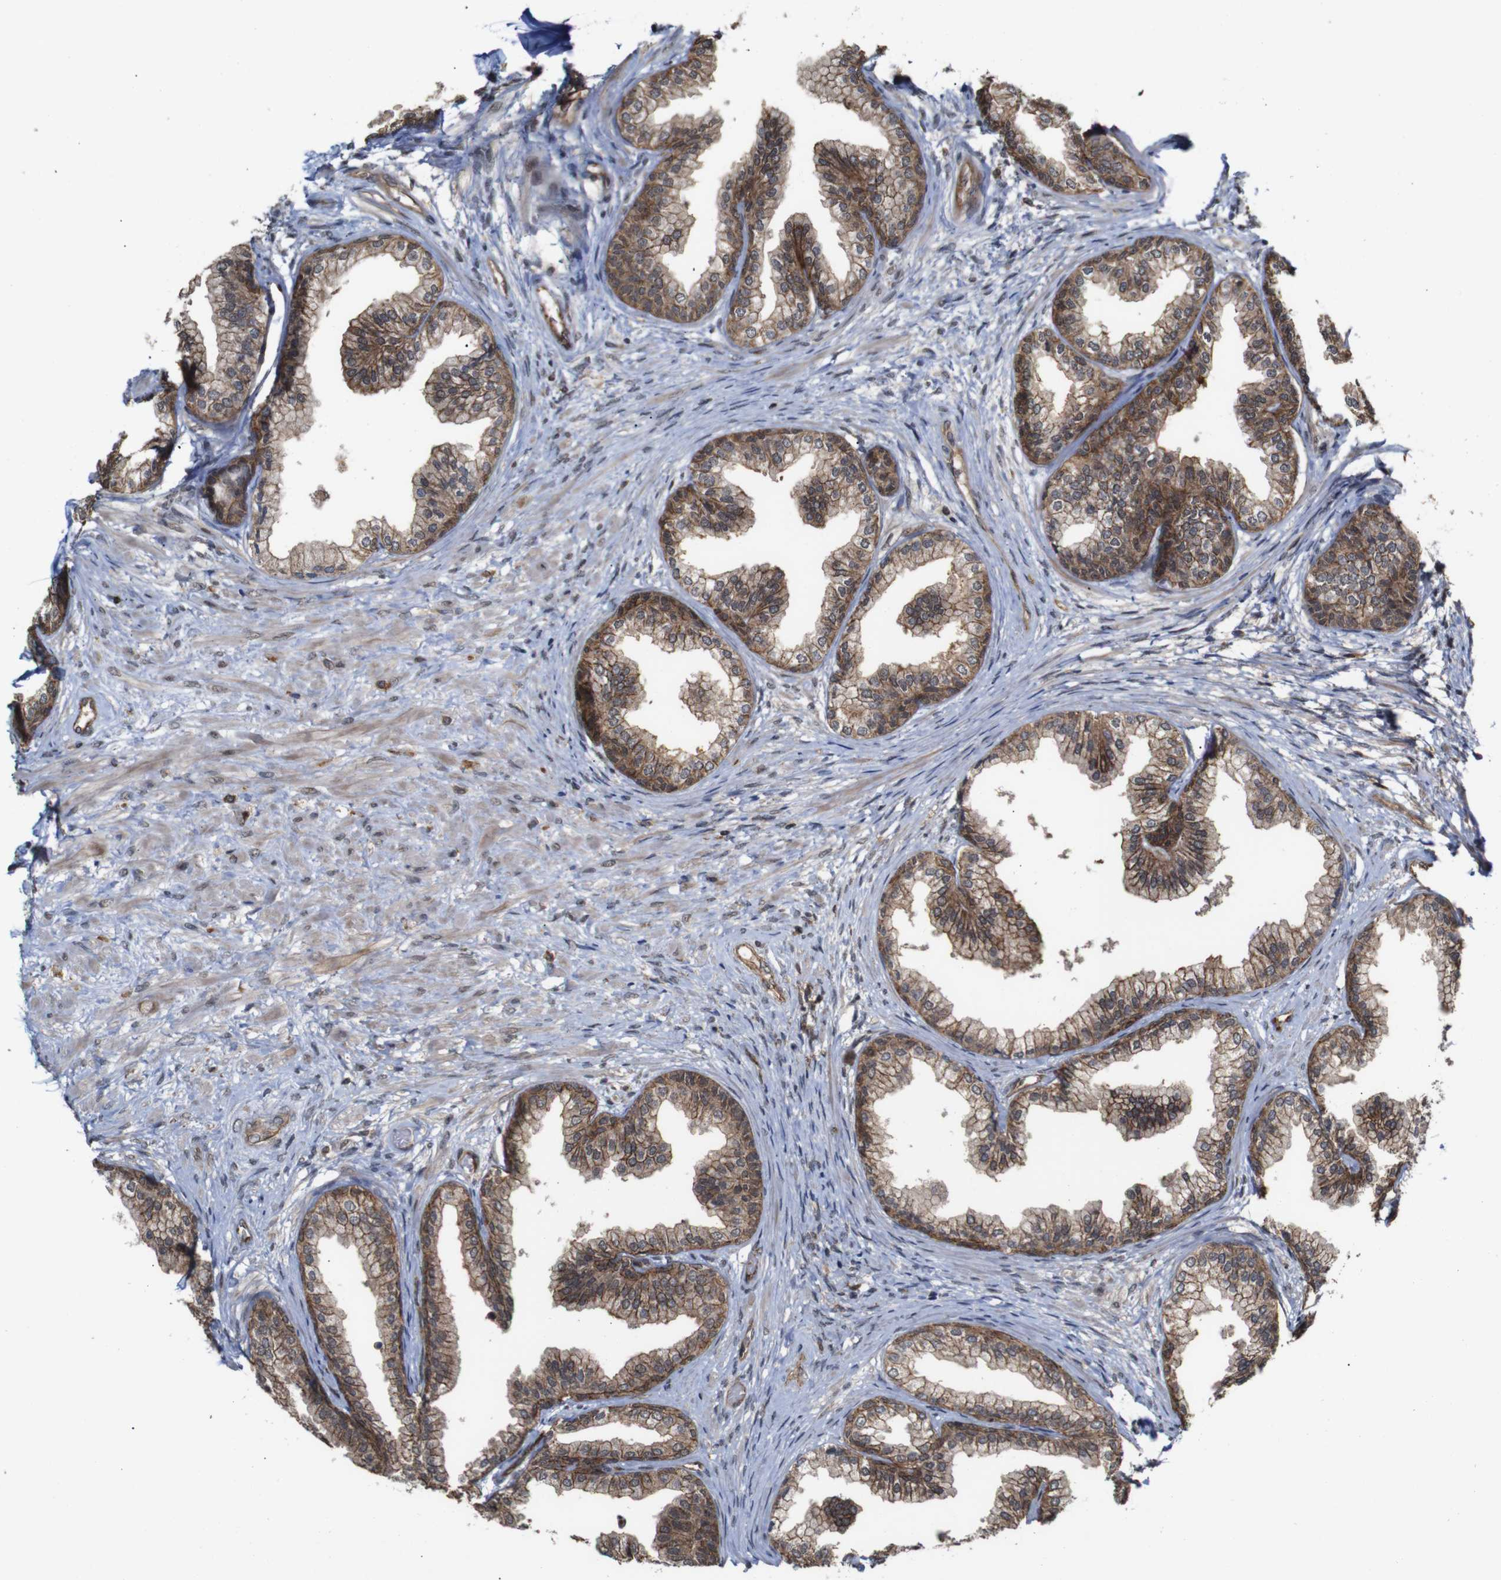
{"staining": {"intensity": "moderate", "quantity": ">75%", "location": "cytoplasmic/membranous"}, "tissue": "prostate", "cell_type": "Glandular cells", "image_type": "normal", "snomed": [{"axis": "morphology", "description": "Normal tissue, NOS"}, {"axis": "topography", "description": "Prostate"}], "caption": "DAB immunohistochemical staining of normal prostate demonstrates moderate cytoplasmic/membranous protein expression in approximately >75% of glandular cells.", "gene": "NANOS1", "patient": {"sex": "male", "age": 76}}